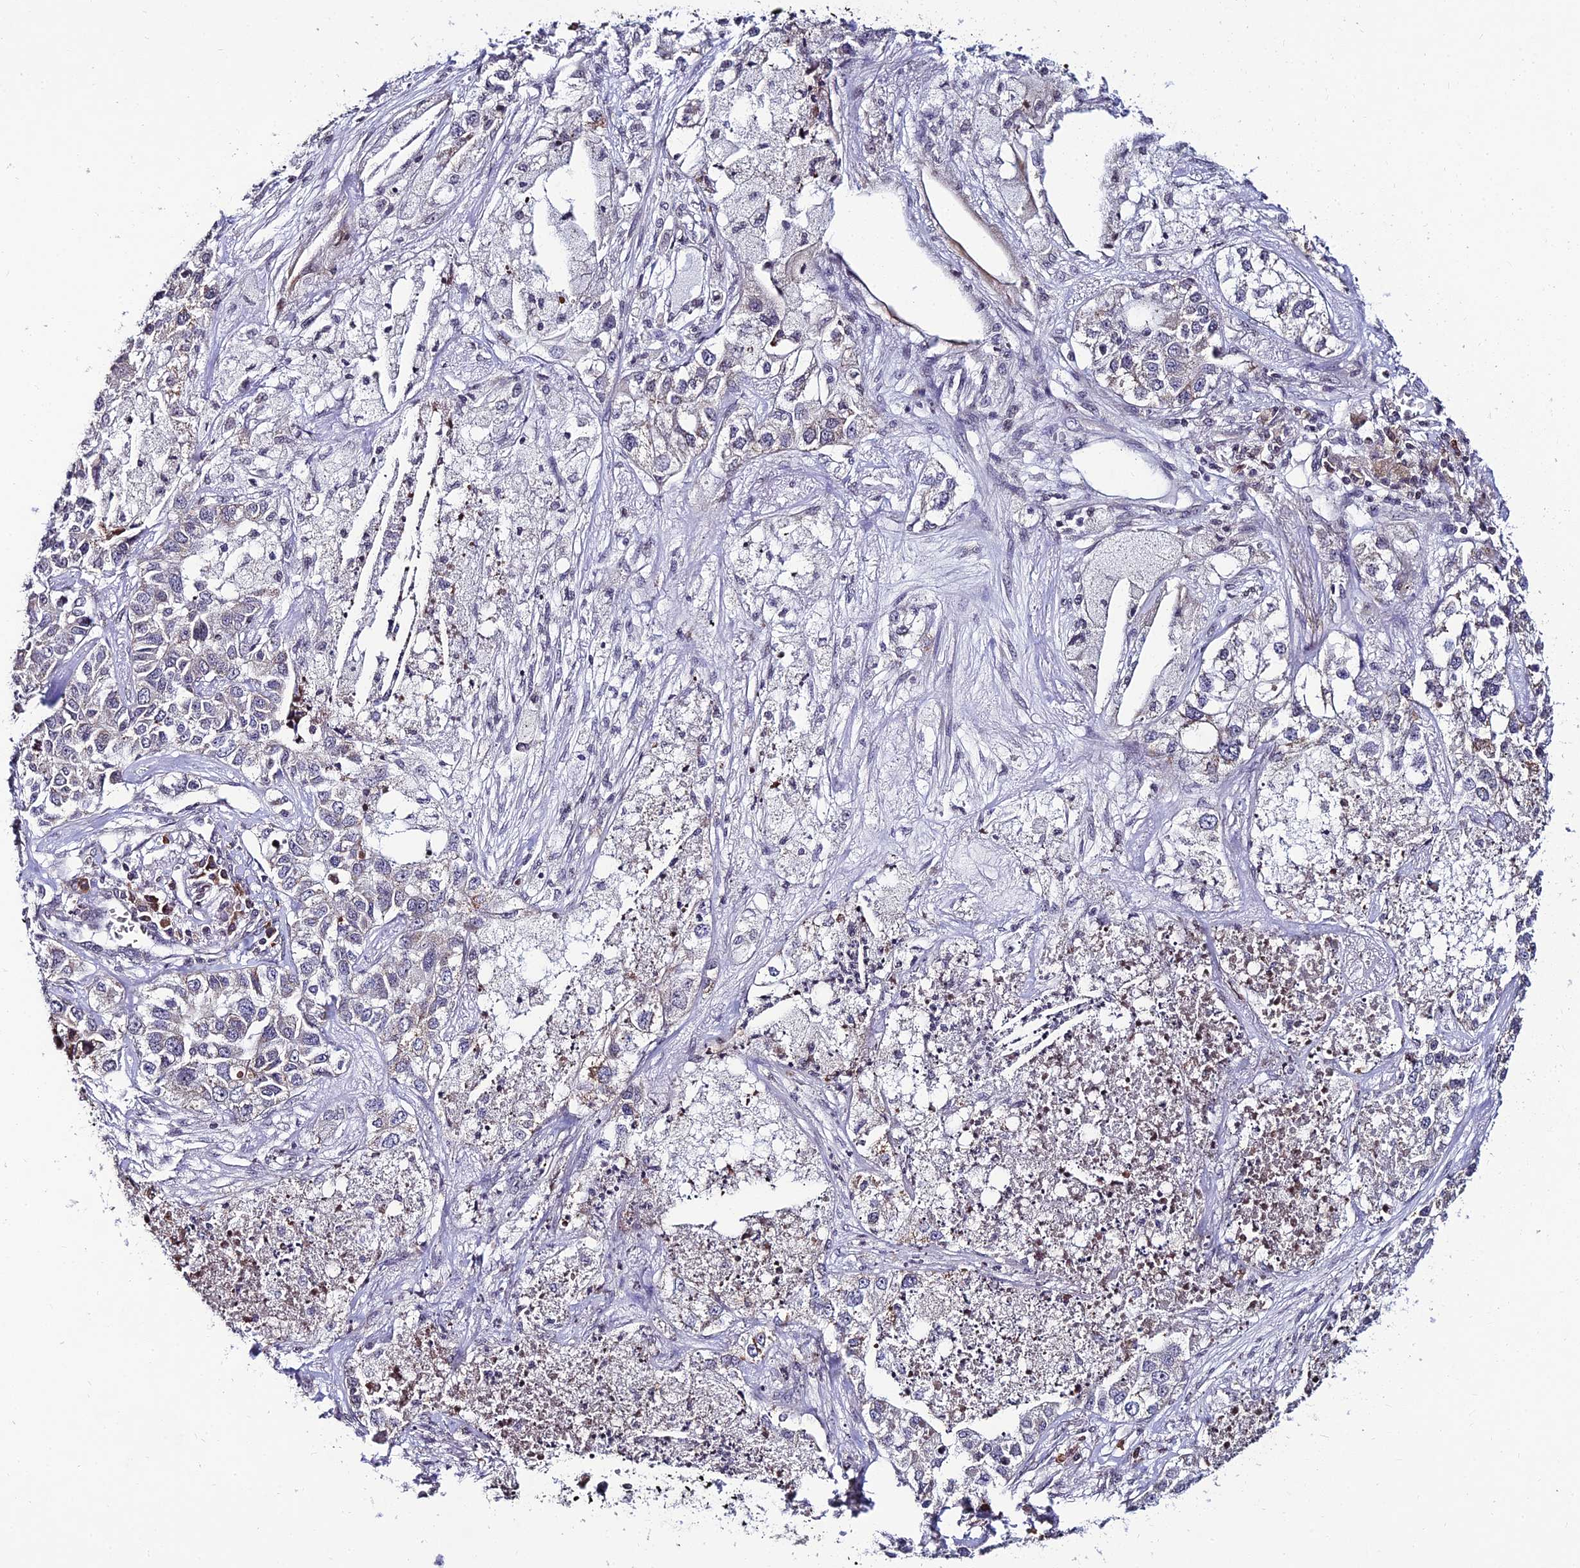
{"staining": {"intensity": "negative", "quantity": "none", "location": "none"}, "tissue": "lung cancer", "cell_type": "Tumor cells", "image_type": "cancer", "snomed": [{"axis": "morphology", "description": "Adenocarcinoma, NOS"}, {"axis": "topography", "description": "Lung"}], "caption": "IHC photomicrograph of neoplastic tissue: lung cancer (adenocarcinoma) stained with DAB displays no significant protein expression in tumor cells.", "gene": "CDNF", "patient": {"sex": "male", "age": 49}}